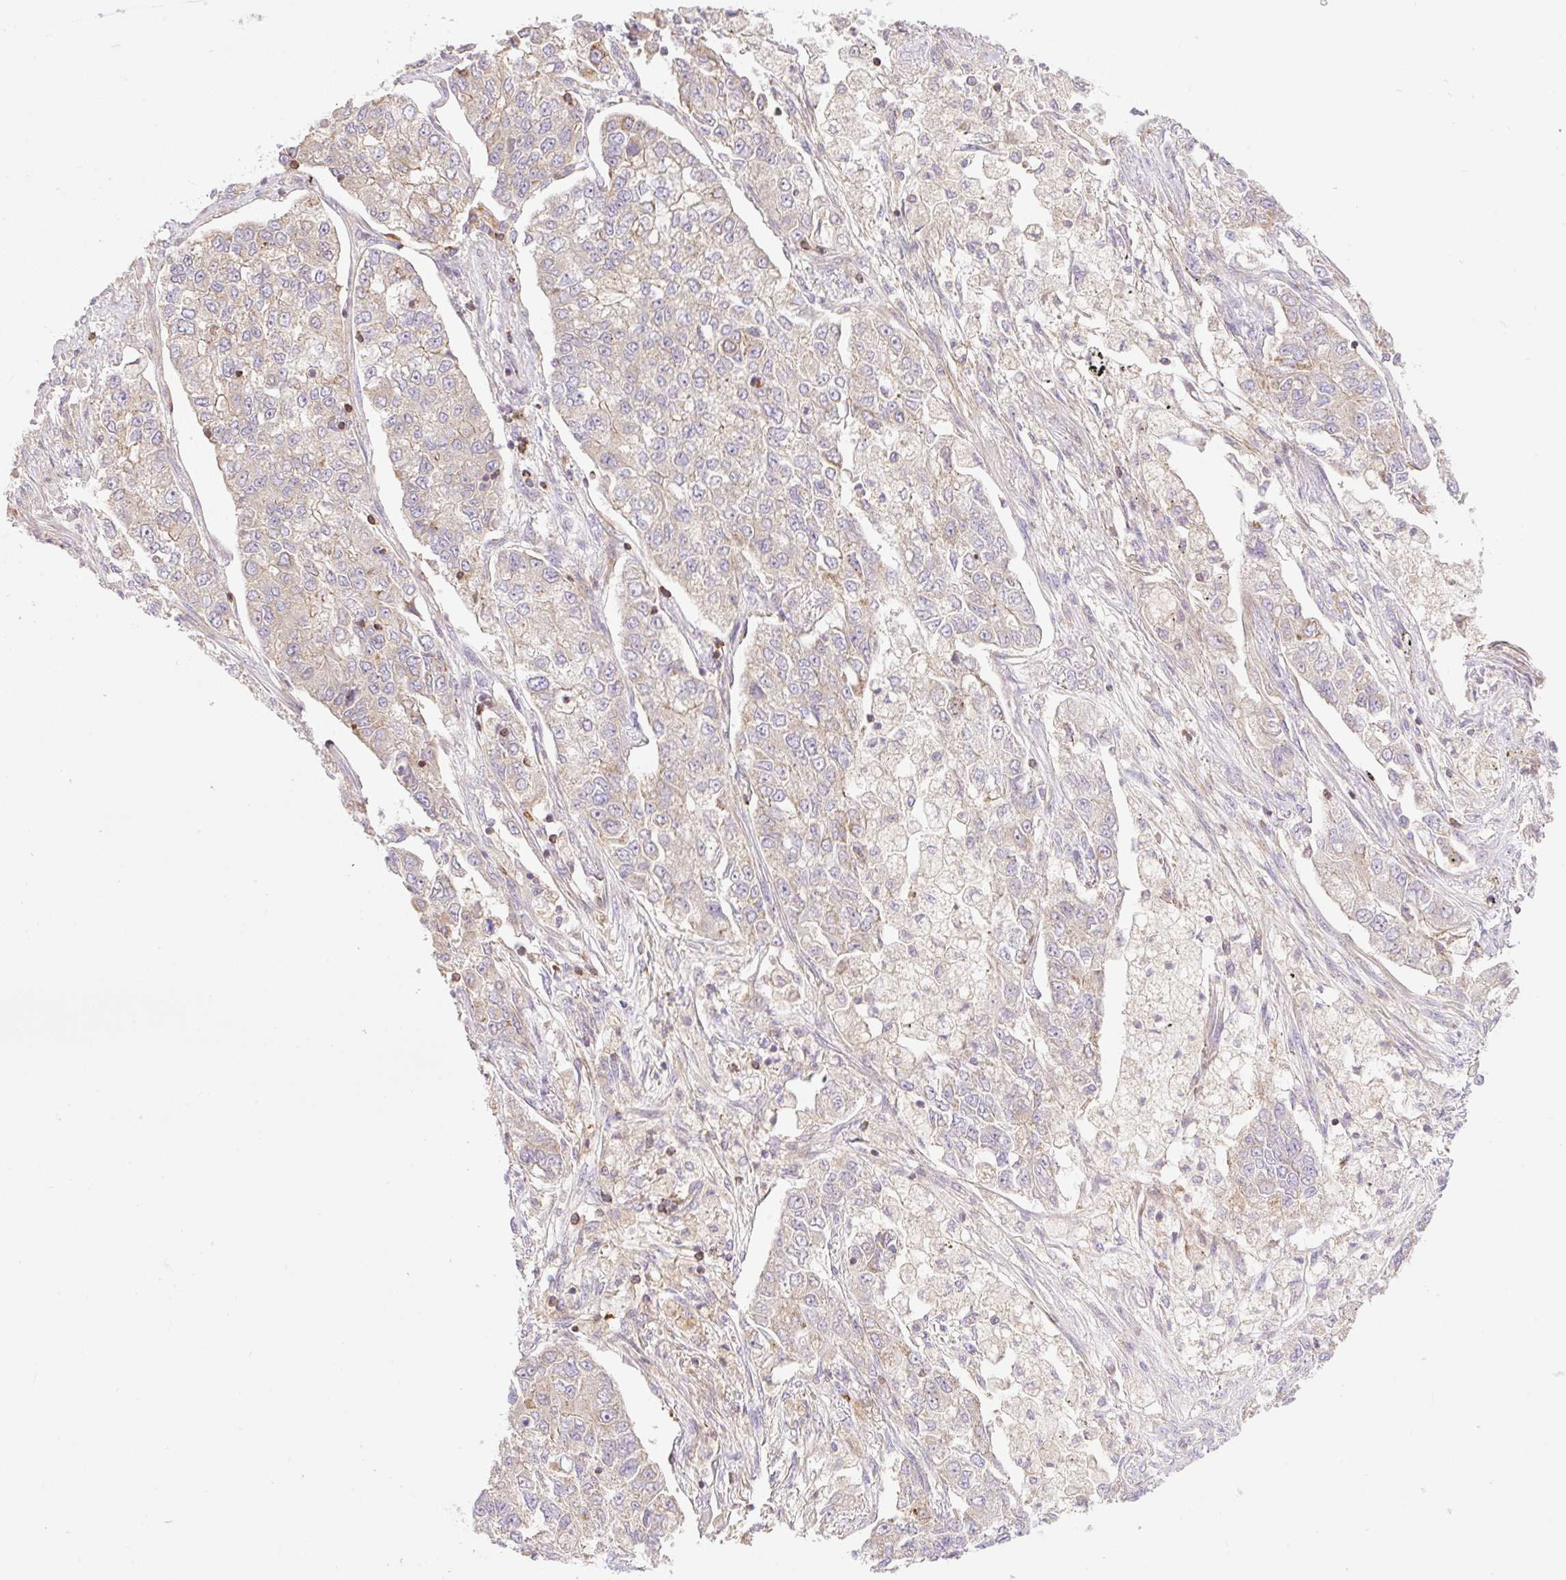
{"staining": {"intensity": "negative", "quantity": "none", "location": "none"}, "tissue": "lung cancer", "cell_type": "Tumor cells", "image_type": "cancer", "snomed": [{"axis": "morphology", "description": "Adenocarcinoma, NOS"}, {"axis": "topography", "description": "Lung"}], "caption": "This photomicrograph is of lung cancer (adenocarcinoma) stained with IHC to label a protein in brown with the nuclei are counter-stained blue. There is no staining in tumor cells.", "gene": "VPS25", "patient": {"sex": "male", "age": 49}}